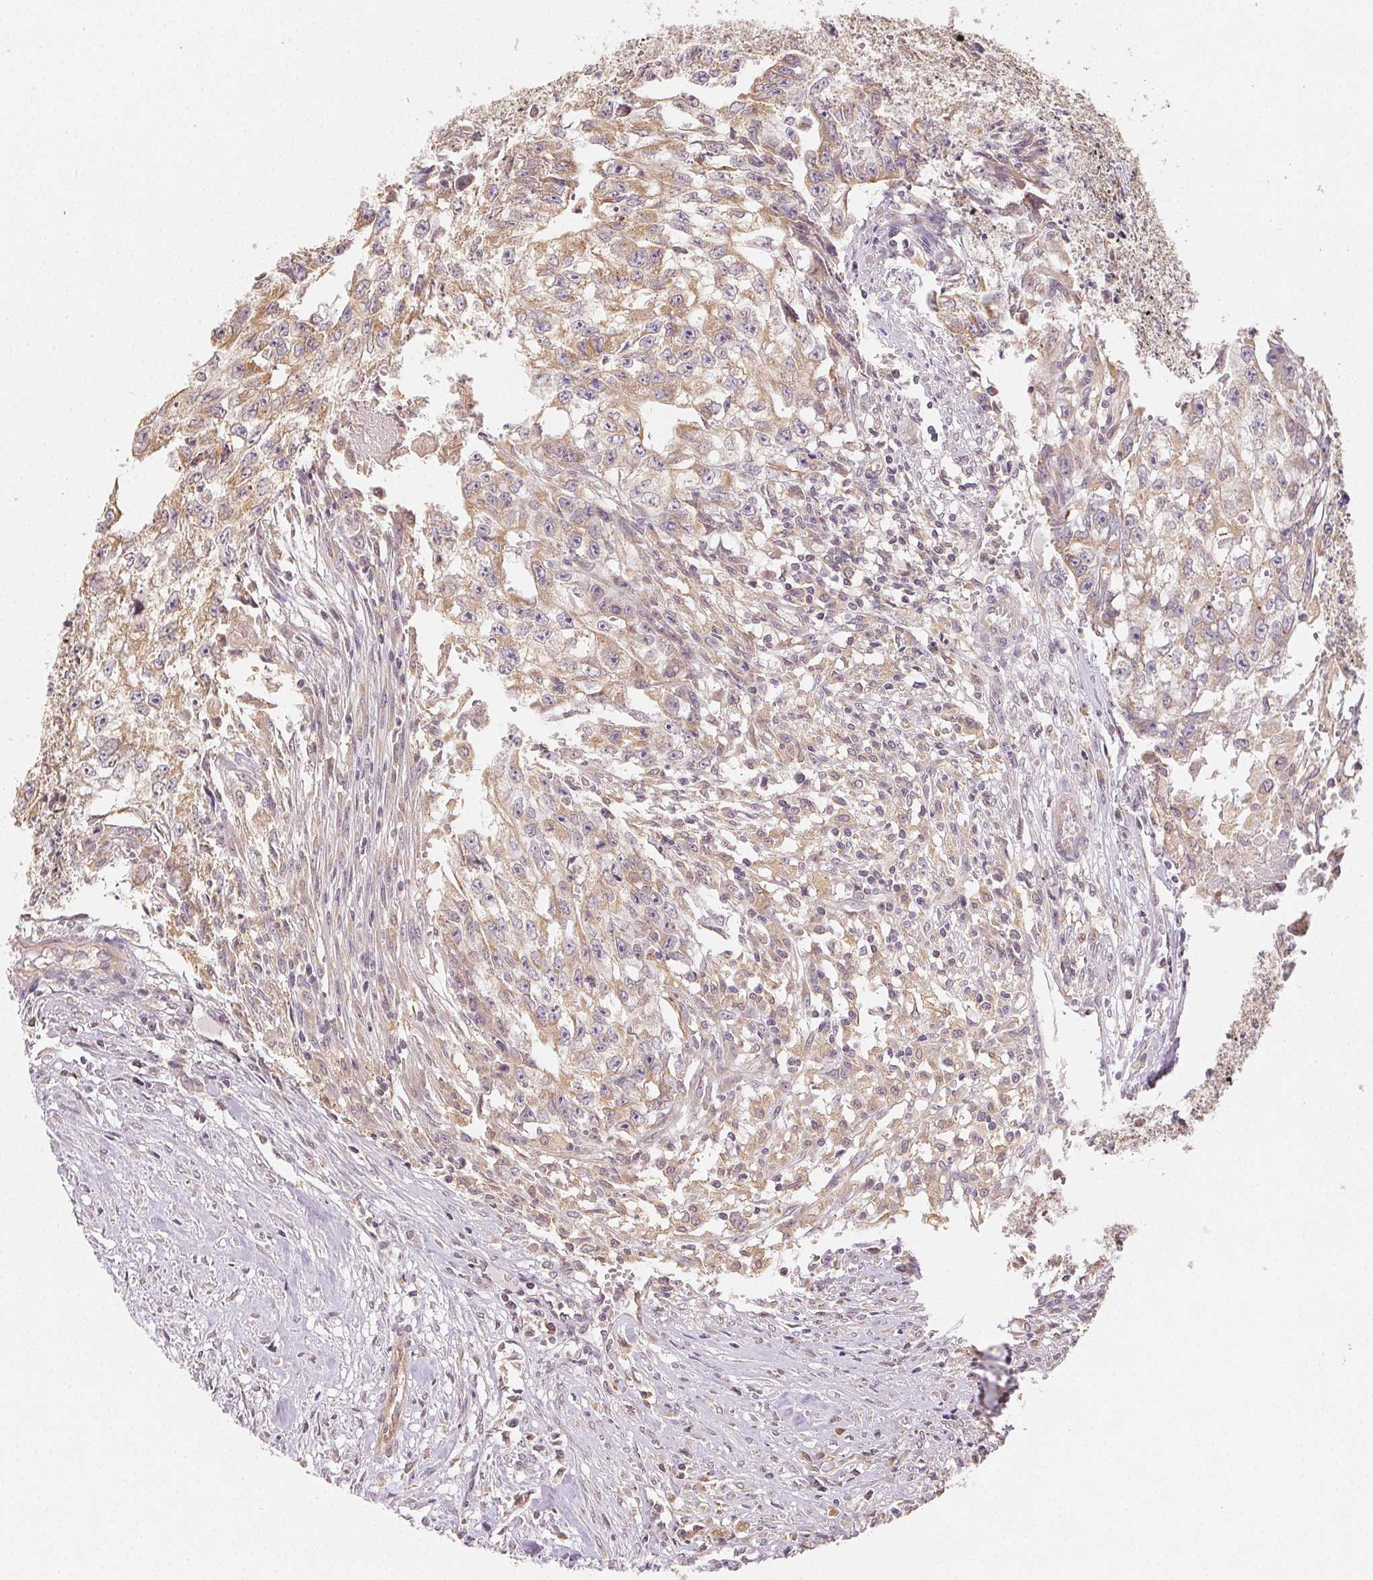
{"staining": {"intensity": "weak", "quantity": ">75%", "location": "cytoplasmic/membranous"}, "tissue": "testis cancer", "cell_type": "Tumor cells", "image_type": "cancer", "snomed": [{"axis": "morphology", "description": "Carcinoma, Embryonal, NOS"}, {"axis": "morphology", "description": "Teratoma, malignant, NOS"}, {"axis": "topography", "description": "Testis"}], "caption": "Approximately >75% of tumor cells in testis embryonal carcinoma show weak cytoplasmic/membranous protein positivity as visualized by brown immunohistochemical staining.", "gene": "SEZ6L2", "patient": {"sex": "male", "age": 24}}